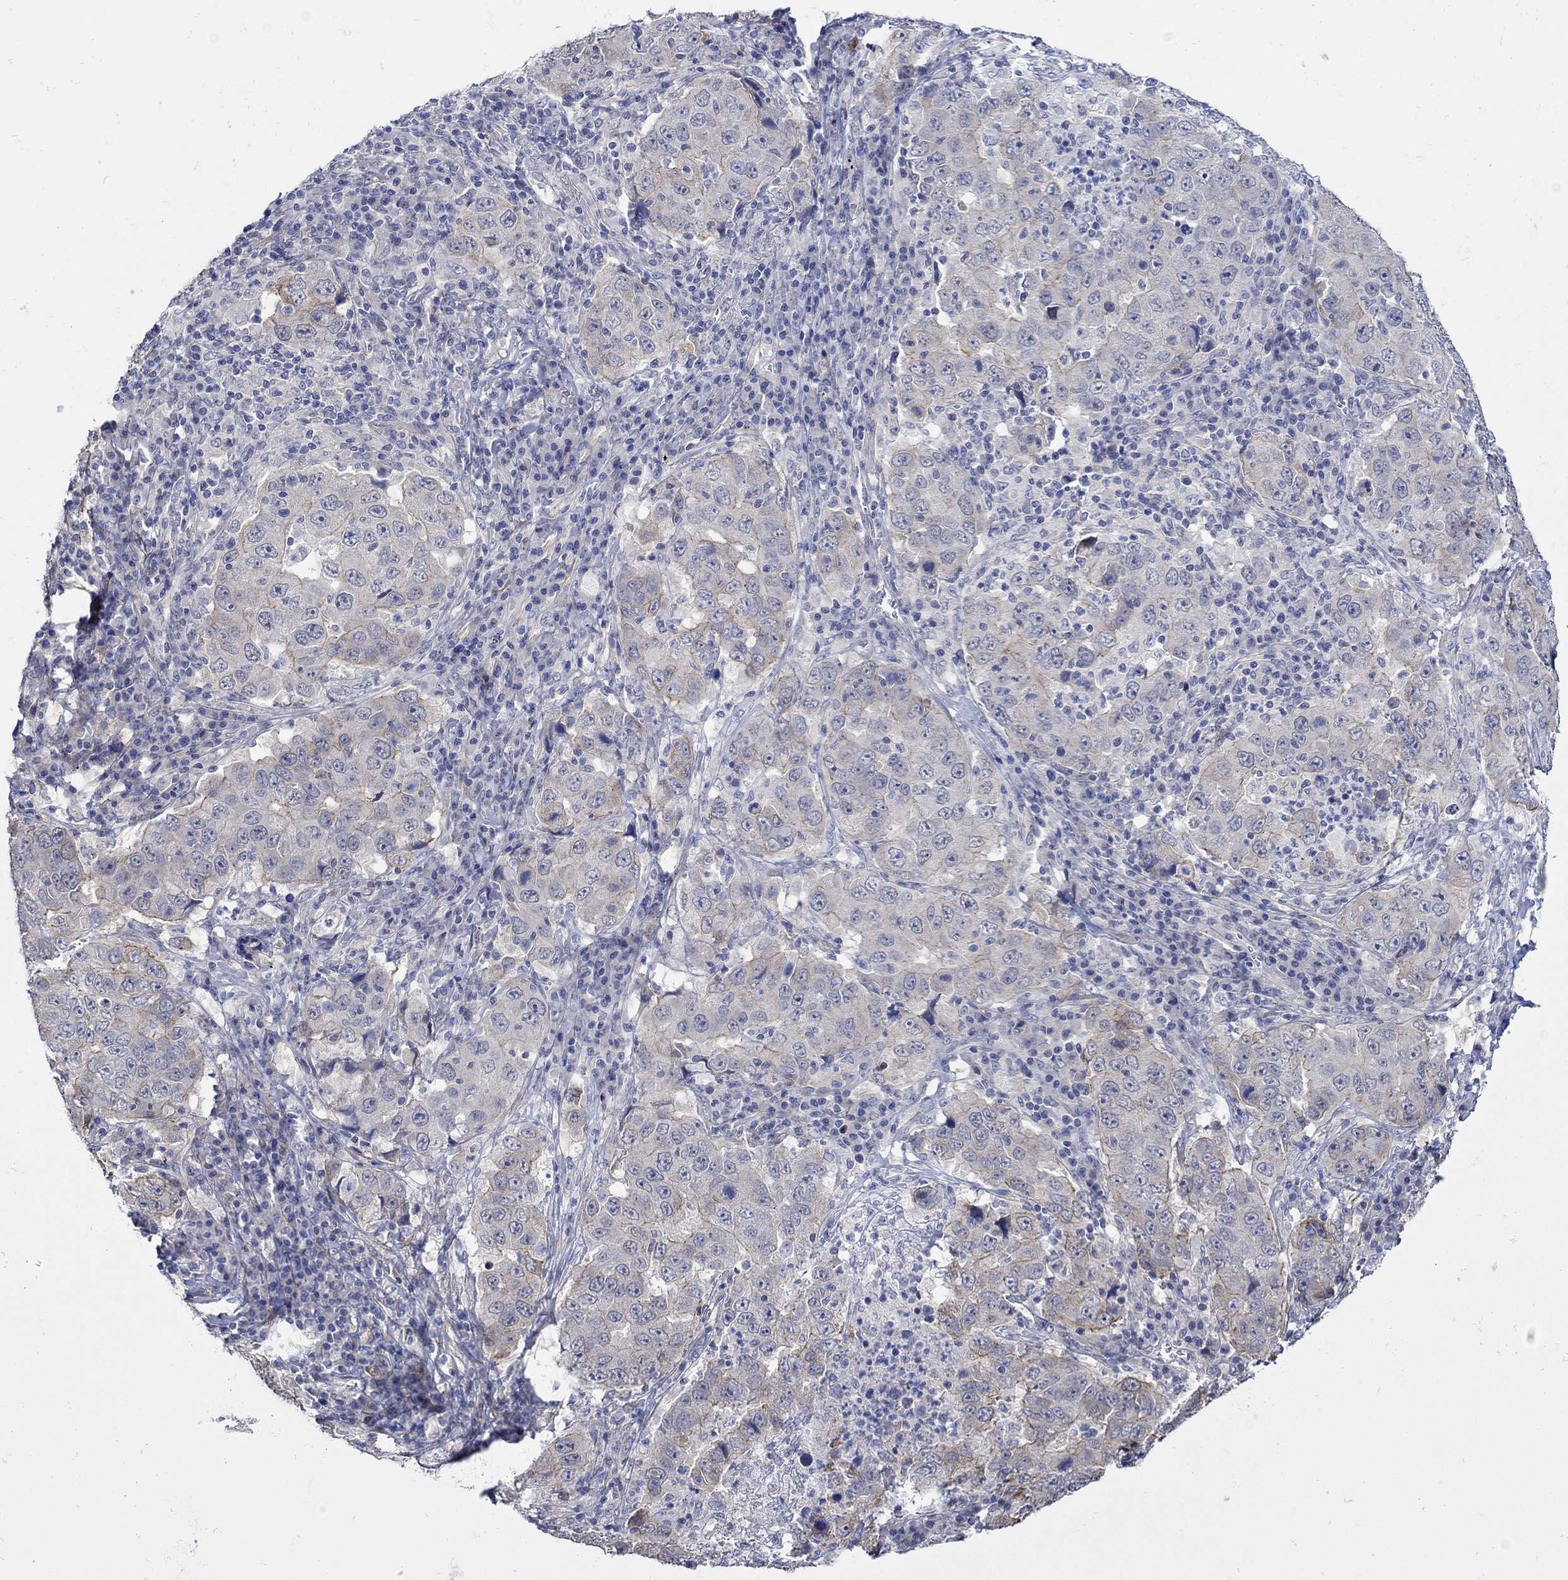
{"staining": {"intensity": "weak", "quantity": ">75%", "location": "cytoplasmic/membranous"}, "tissue": "lung cancer", "cell_type": "Tumor cells", "image_type": "cancer", "snomed": [{"axis": "morphology", "description": "Adenocarcinoma, NOS"}, {"axis": "topography", "description": "Lung"}], "caption": "This is a photomicrograph of immunohistochemistry (IHC) staining of adenocarcinoma (lung), which shows weak positivity in the cytoplasmic/membranous of tumor cells.", "gene": "SCN7A", "patient": {"sex": "male", "age": 73}}